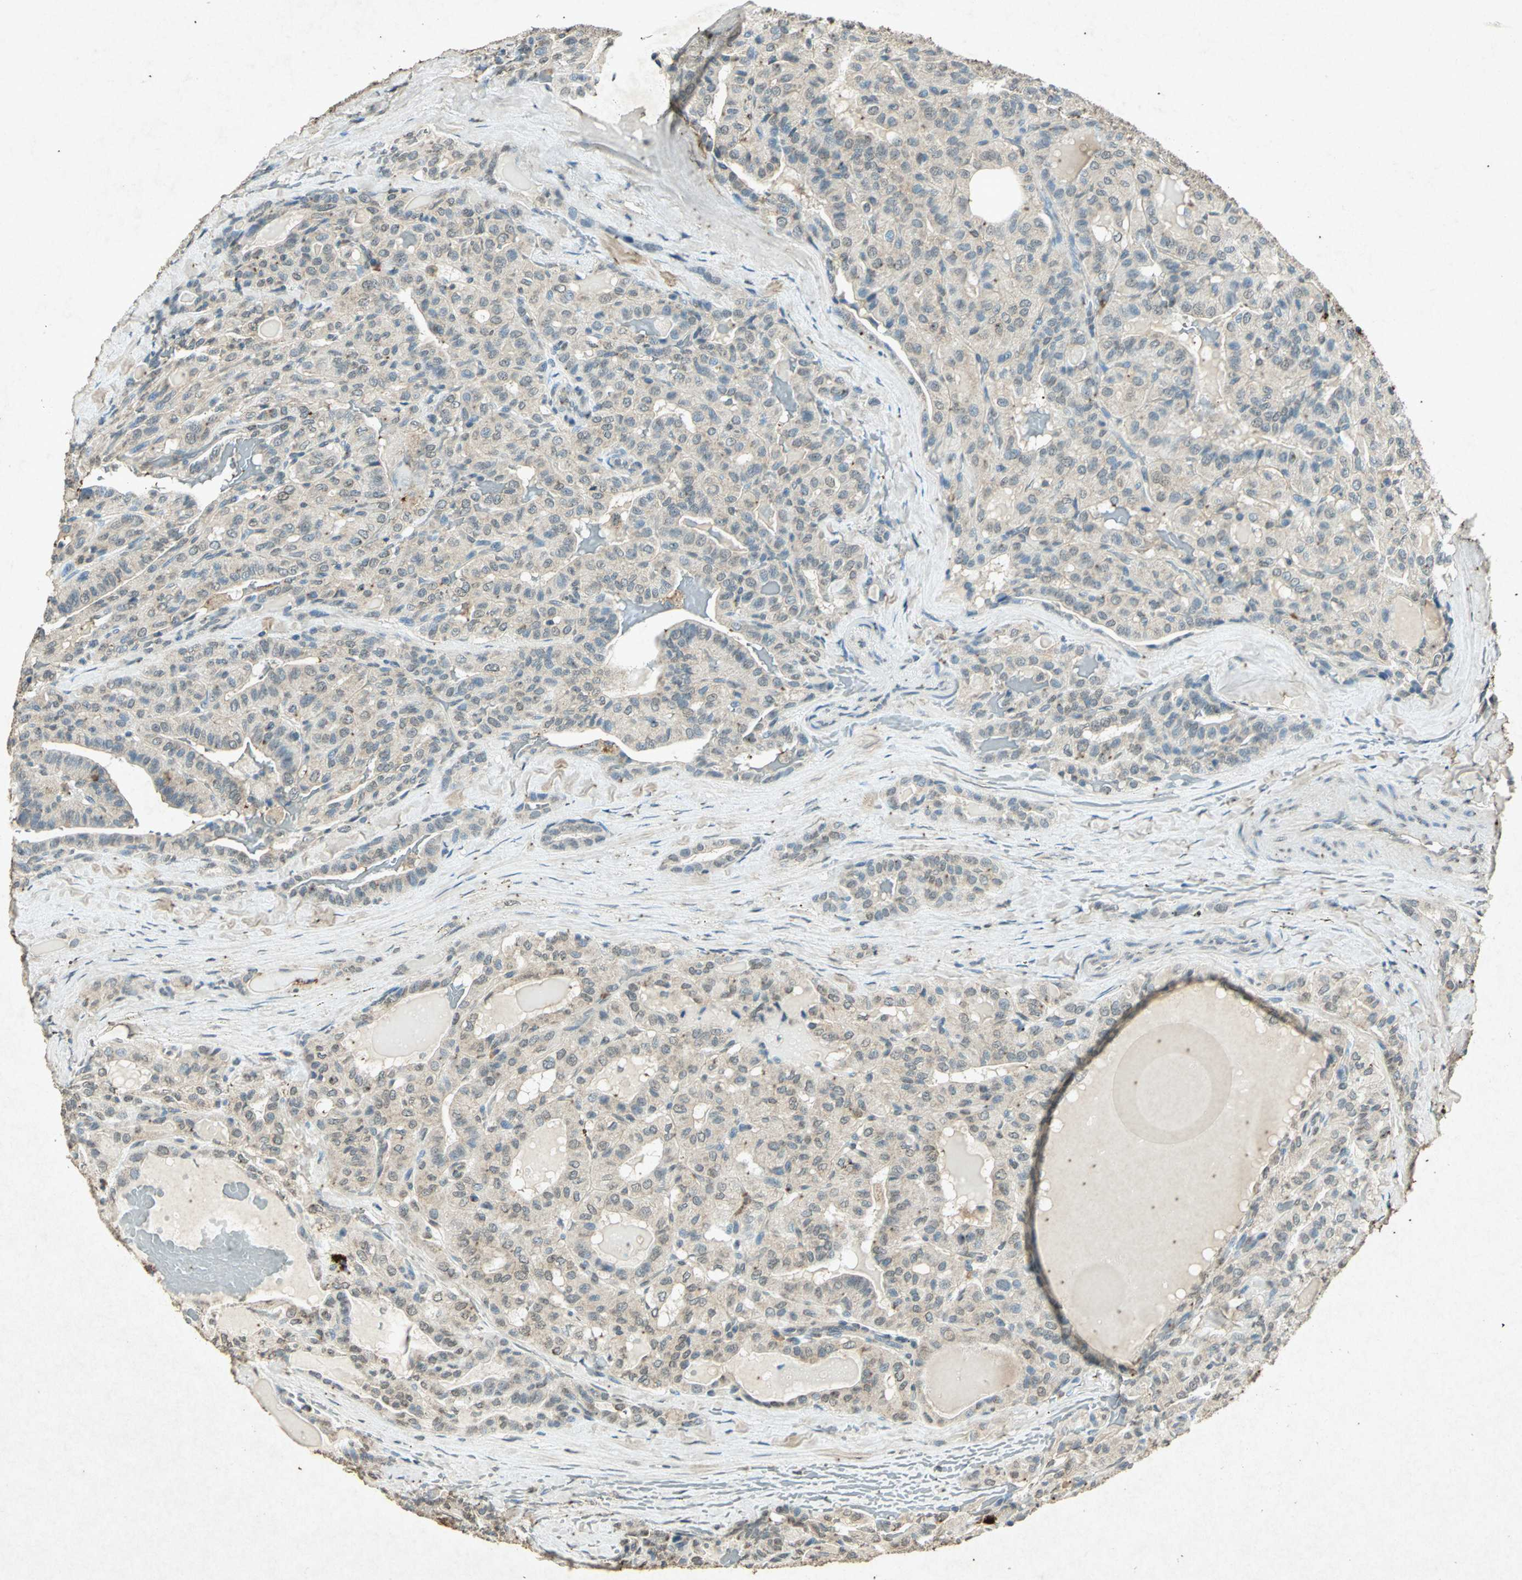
{"staining": {"intensity": "negative", "quantity": "none", "location": "none"}, "tissue": "thyroid cancer", "cell_type": "Tumor cells", "image_type": "cancer", "snomed": [{"axis": "morphology", "description": "Papillary adenocarcinoma, NOS"}, {"axis": "topography", "description": "Thyroid gland"}], "caption": "There is no significant staining in tumor cells of thyroid papillary adenocarcinoma. The staining was performed using DAB to visualize the protein expression in brown, while the nuclei were stained in blue with hematoxylin (Magnification: 20x).", "gene": "PSEN1", "patient": {"sex": "male", "age": 77}}